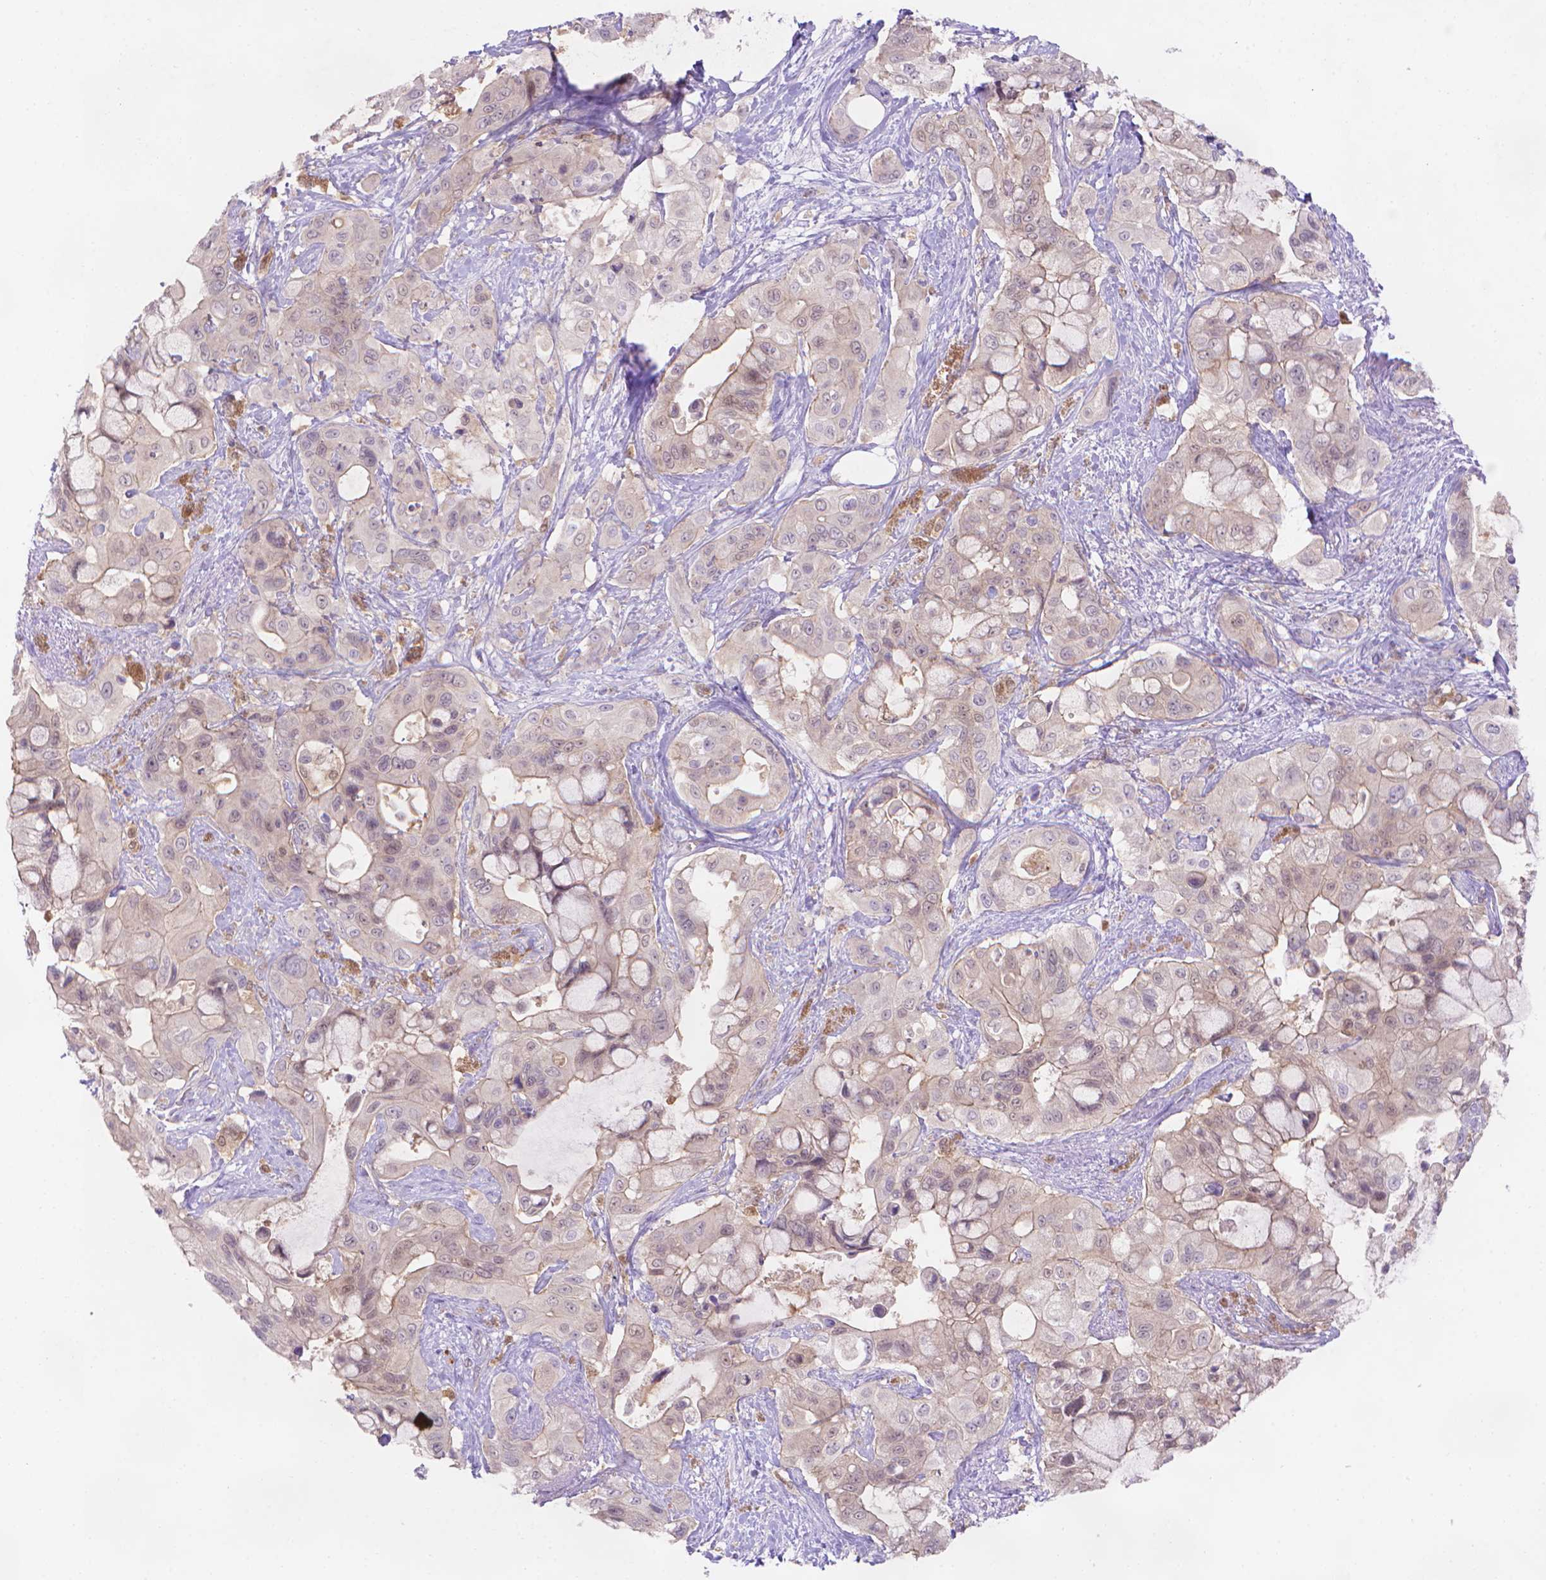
{"staining": {"intensity": "weak", "quantity": "25%-75%", "location": "cytoplasmic/membranous"}, "tissue": "pancreatic cancer", "cell_type": "Tumor cells", "image_type": "cancer", "snomed": [{"axis": "morphology", "description": "Adenocarcinoma, NOS"}, {"axis": "topography", "description": "Pancreas"}], "caption": "This micrograph exhibits immunohistochemistry (IHC) staining of adenocarcinoma (pancreatic), with low weak cytoplasmic/membranous positivity in approximately 25%-75% of tumor cells.", "gene": "FGD2", "patient": {"sex": "male", "age": 71}}